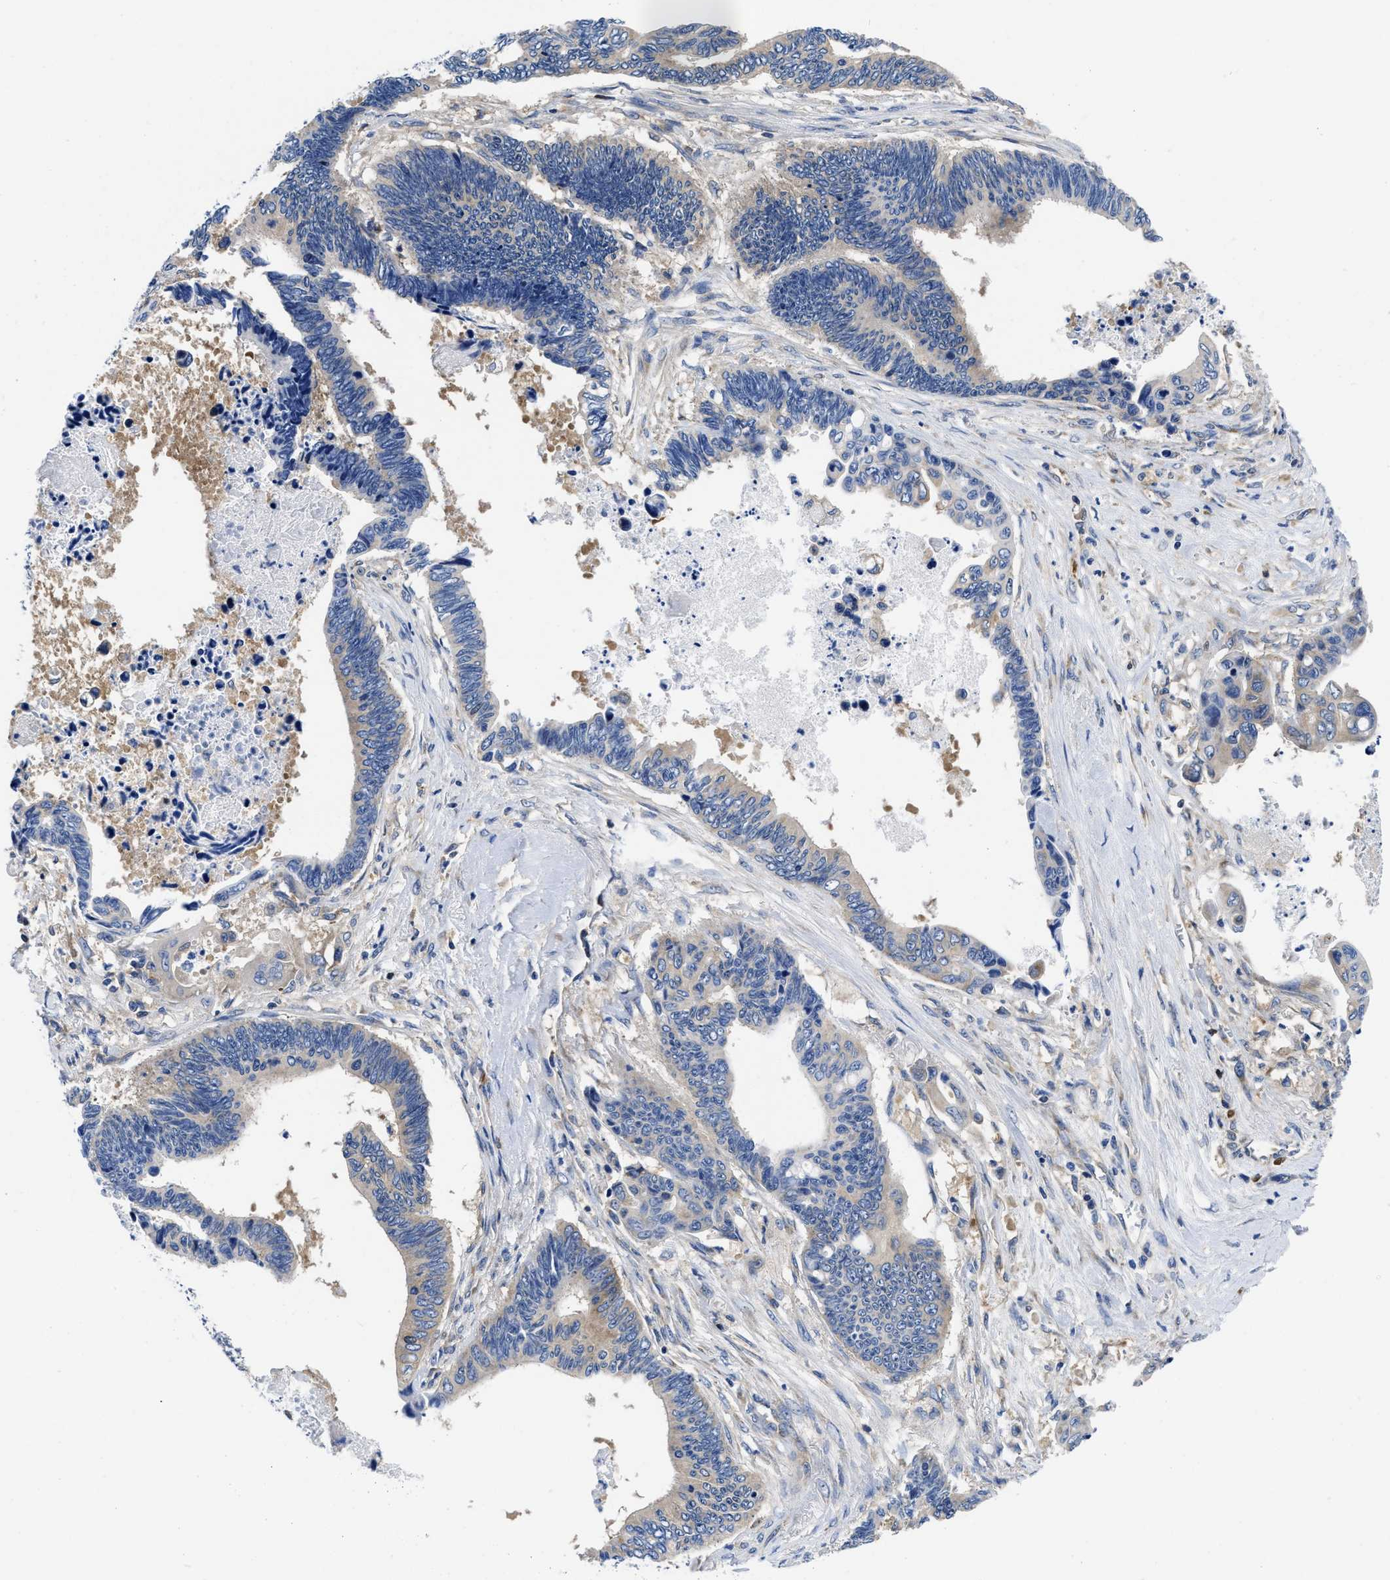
{"staining": {"intensity": "weak", "quantity": "<25%", "location": "cytoplasmic/membranous"}, "tissue": "pancreatic cancer", "cell_type": "Tumor cells", "image_type": "cancer", "snomed": [{"axis": "morphology", "description": "Adenocarcinoma, NOS"}, {"axis": "topography", "description": "Pancreas"}], "caption": "Protein analysis of pancreatic cancer demonstrates no significant staining in tumor cells.", "gene": "YARS1", "patient": {"sex": "female", "age": 70}}